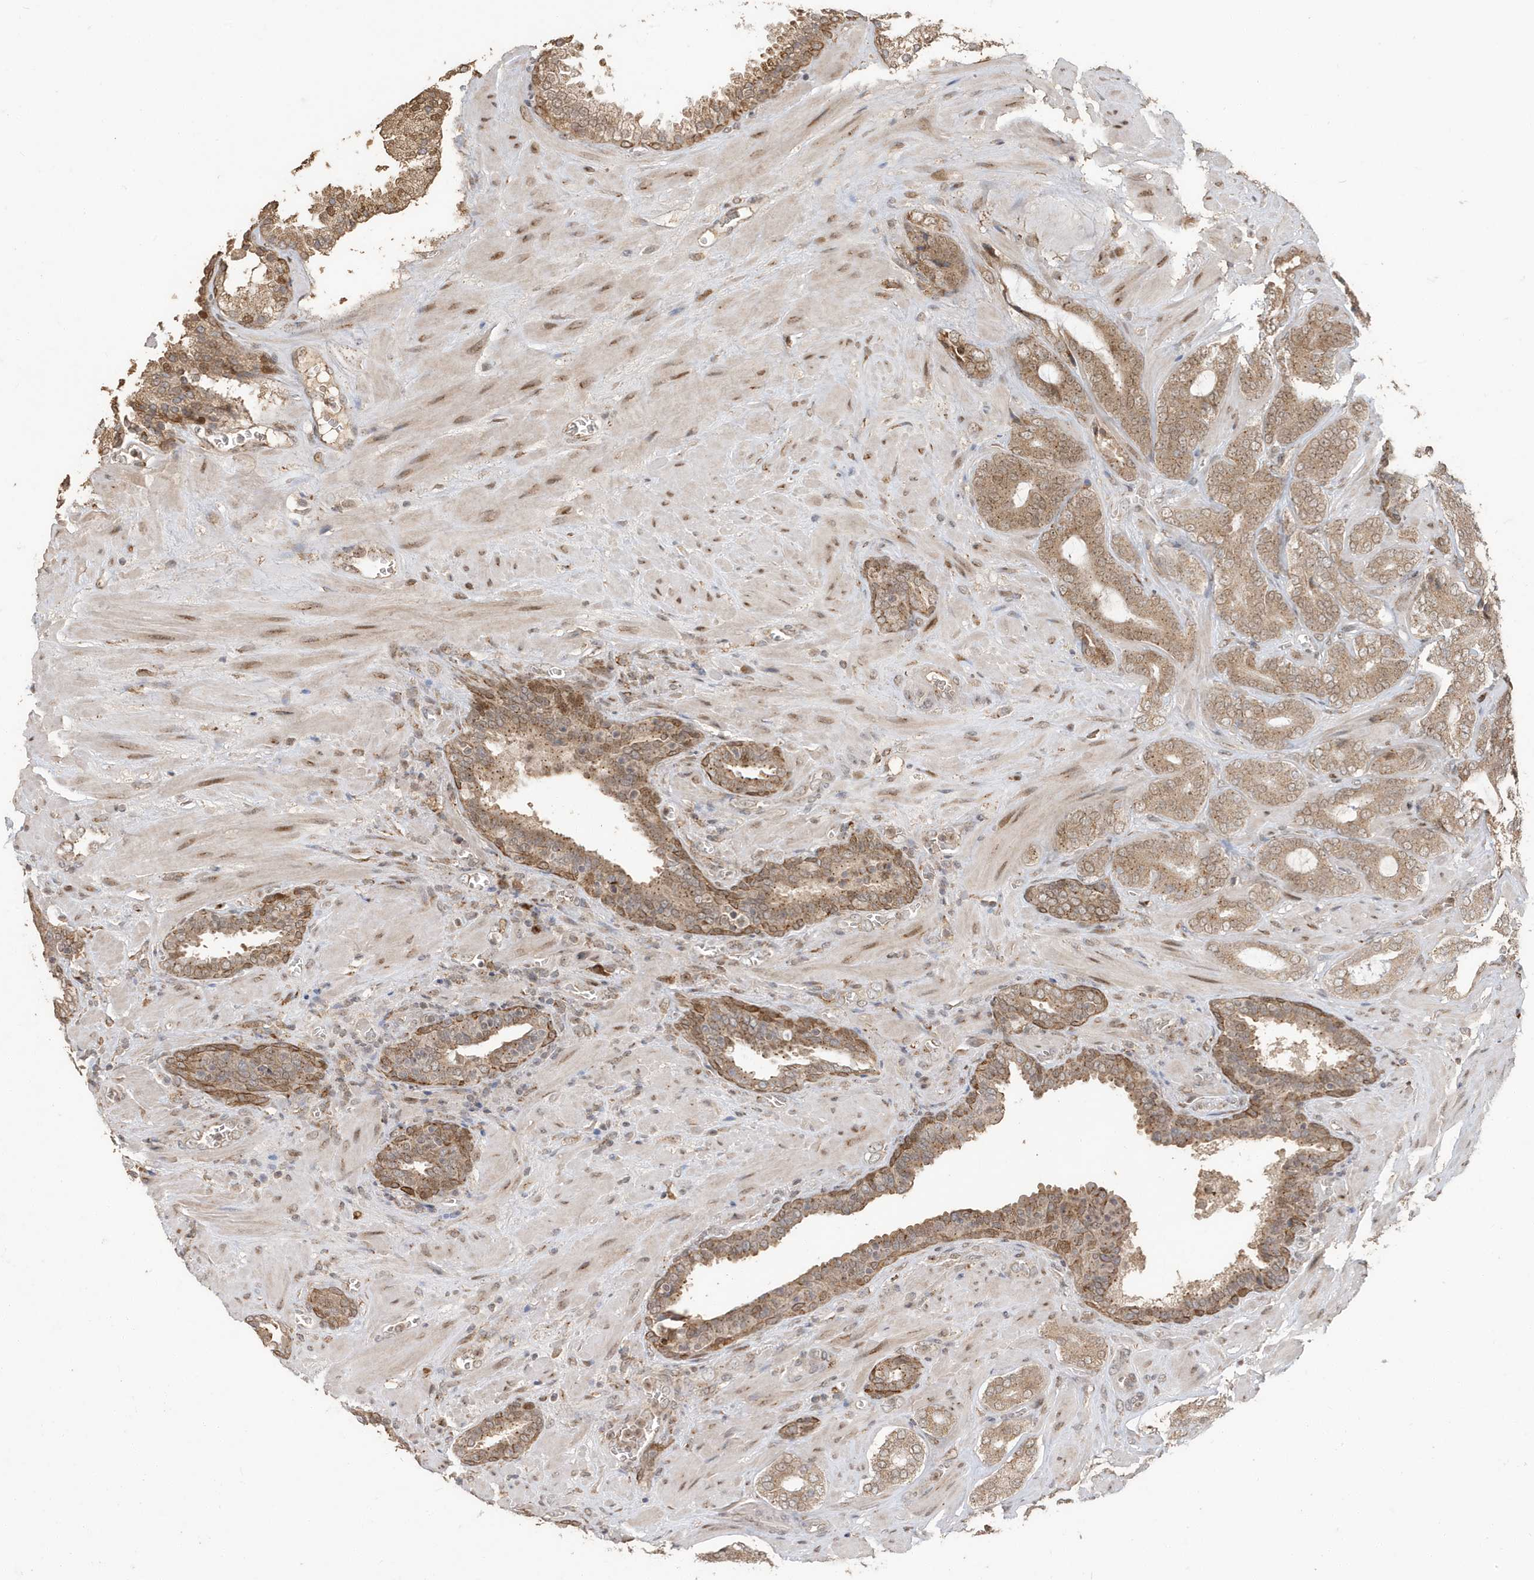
{"staining": {"intensity": "moderate", "quantity": ">75%", "location": "cytoplasmic/membranous"}, "tissue": "prostate cancer", "cell_type": "Tumor cells", "image_type": "cancer", "snomed": [{"axis": "morphology", "description": "Adenocarcinoma, Low grade"}, {"axis": "topography", "description": "Prostate"}], "caption": "Prostate cancer stained for a protein (brown) exhibits moderate cytoplasmic/membranous positive positivity in about >75% of tumor cells.", "gene": "RER1", "patient": {"sex": "male", "age": 63}}